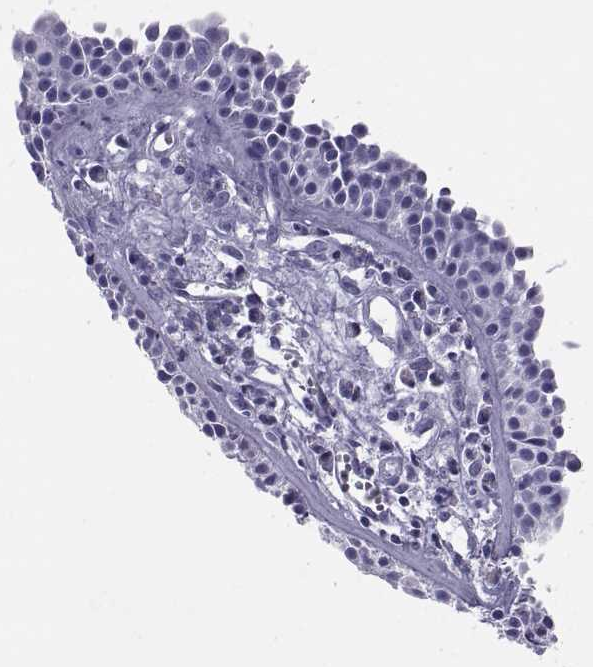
{"staining": {"intensity": "negative", "quantity": "none", "location": "none"}, "tissue": "nasopharynx", "cell_type": "Respiratory epithelial cells", "image_type": "normal", "snomed": [{"axis": "morphology", "description": "Normal tissue, NOS"}, {"axis": "topography", "description": "Nasopharynx"}], "caption": "This image is of normal nasopharynx stained with immunohistochemistry to label a protein in brown with the nuclei are counter-stained blue. There is no staining in respiratory epithelial cells. (Brightfield microscopy of DAB (3,3'-diaminobenzidine) immunohistochemistry at high magnification).", "gene": "RNASE12", "patient": {"sex": "male", "age": 83}}